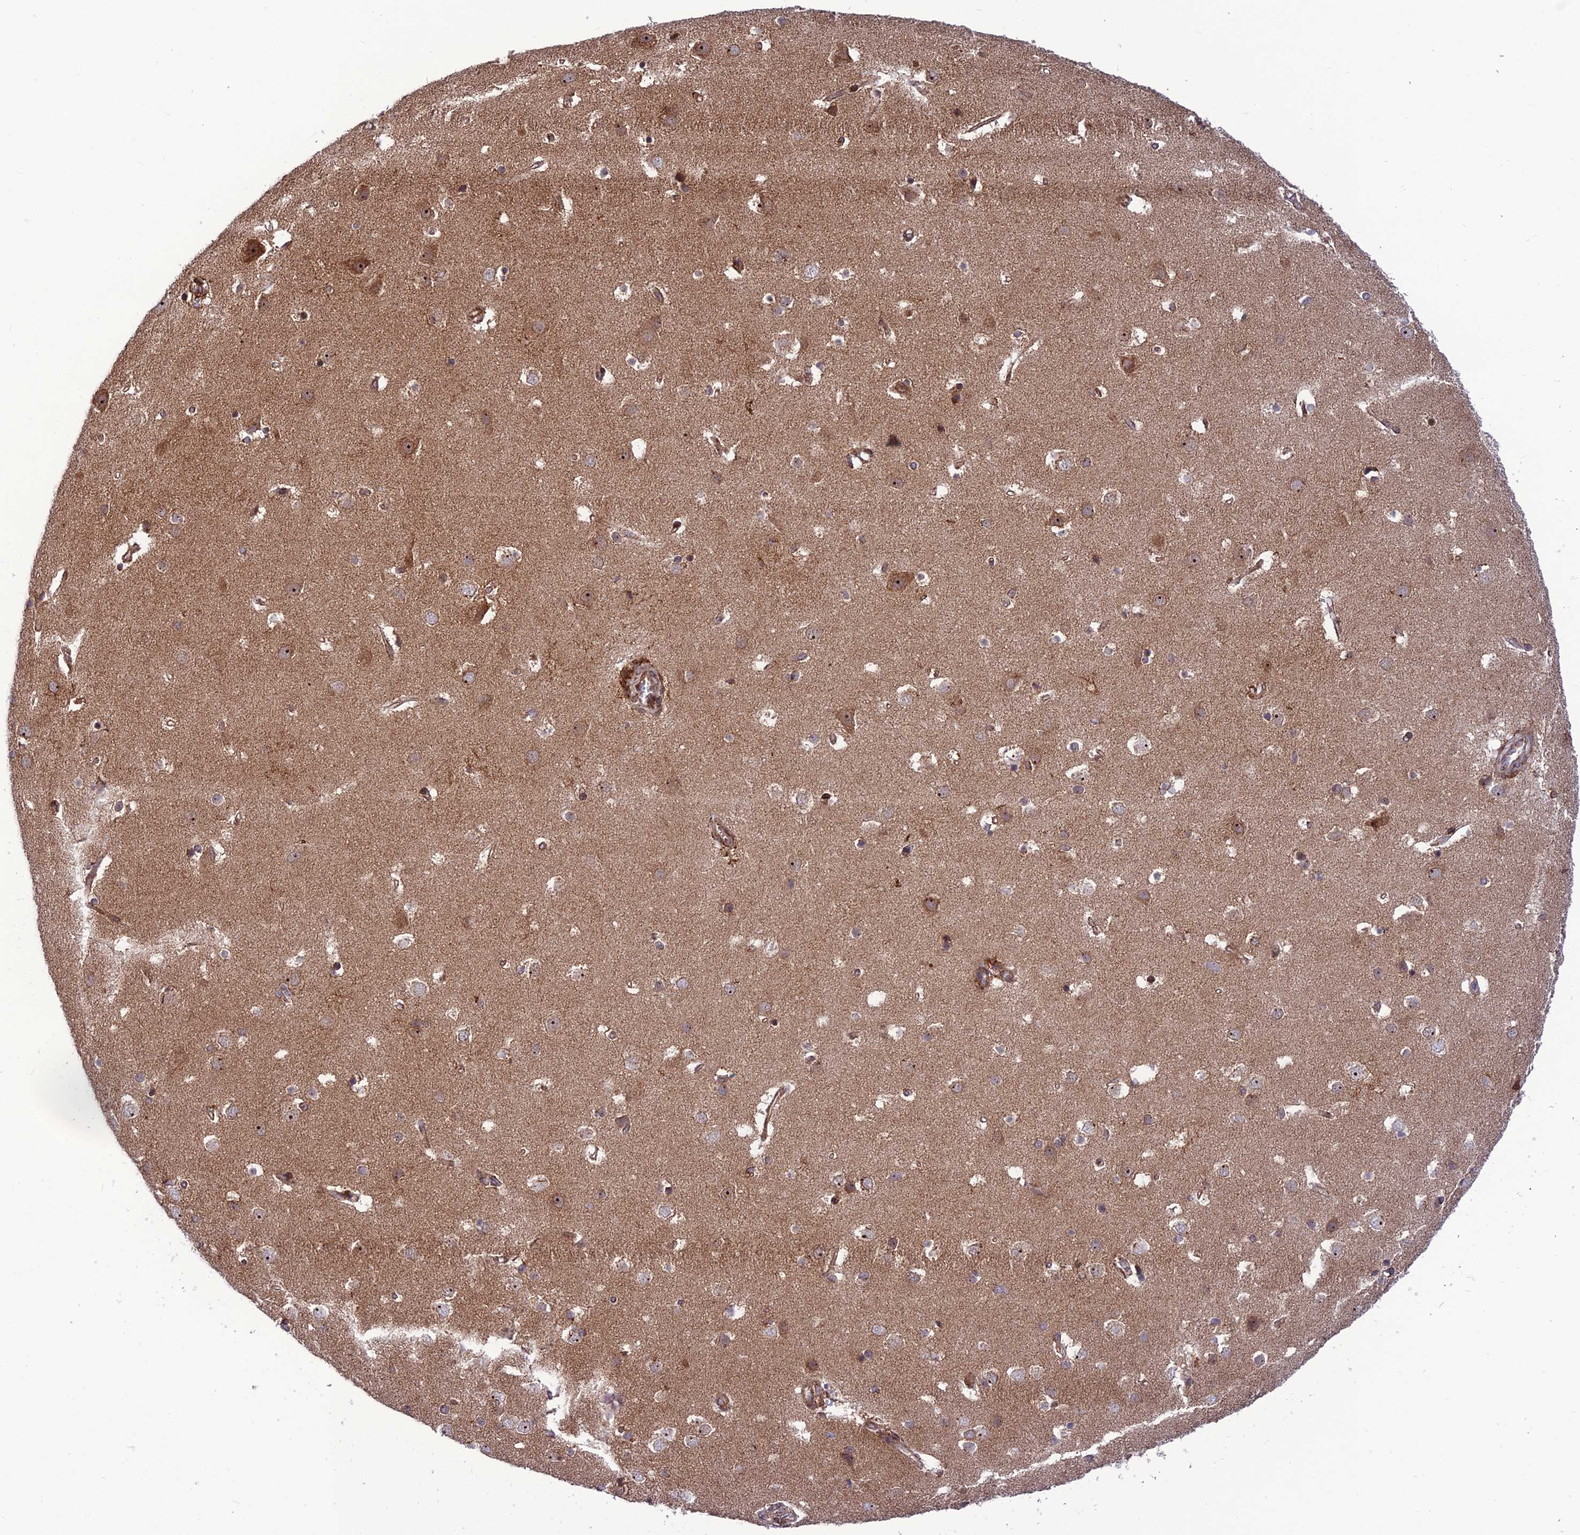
{"staining": {"intensity": "moderate", "quantity": ">75%", "location": "cytoplasmic/membranous"}, "tissue": "cerebral cortex", "cell_type": "Endothelial cells", "image_type": "normal", "snomed": [{"axis": "morphology", "description": "Normal tissue, NOS"}, {"axis": "topography", "description": "Cerebral cortex"}], "caption": "High-magnification brightfield microscopy of benign cerebral cortex stained with DAB (3,3'-diaminobenzidine) (brown) and counterstained with hematoxylin (blue). endothelial cells exhibit moderate cytoplasmic/membranous staining is seen in approximately>75% of cells. The protein of interest is shown in brown color, while the nuclei are stained blue.", "gene": "CRTAP", "patient": {"sex": "male", "age": 54}}